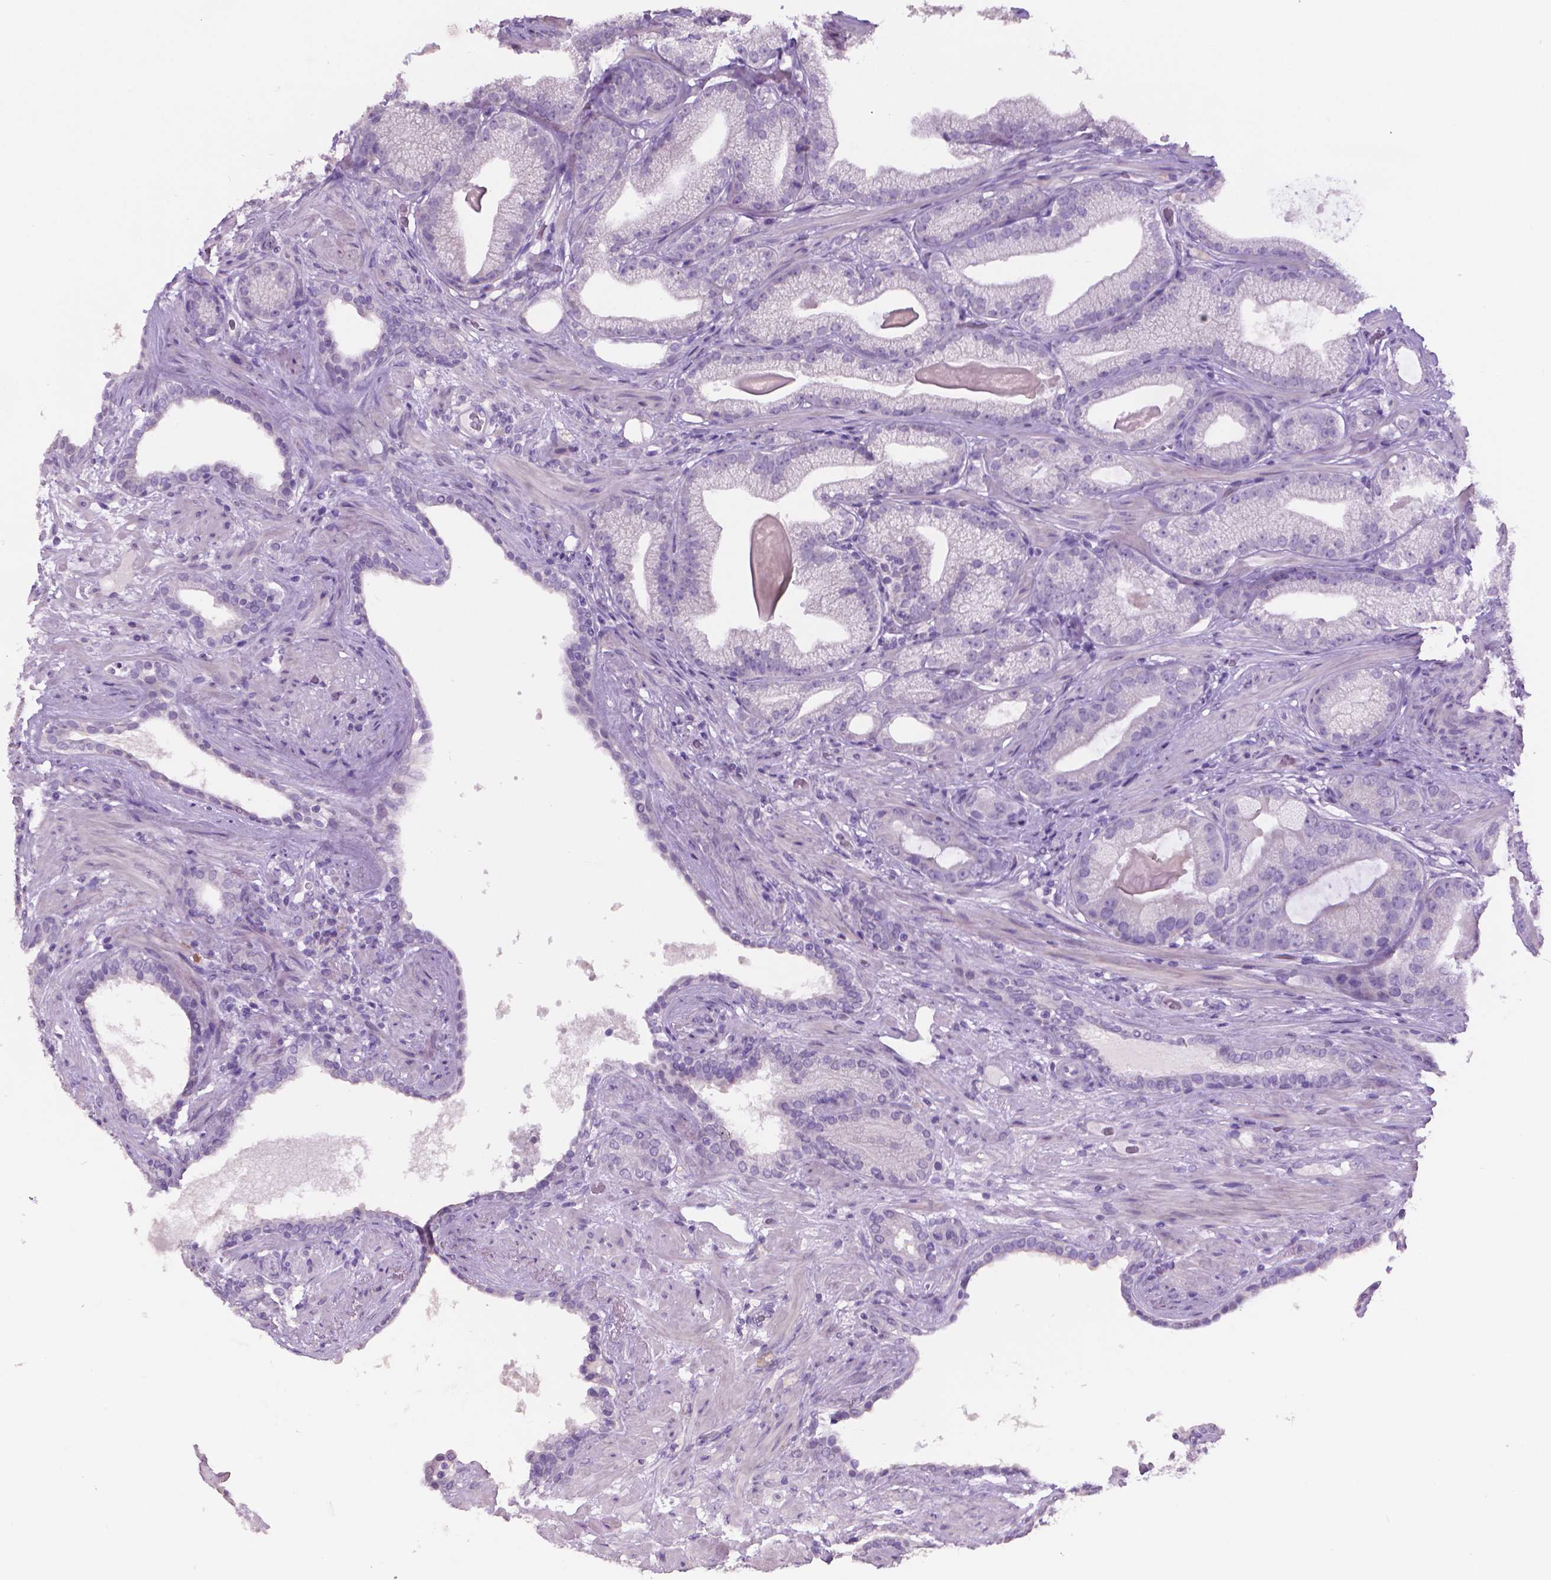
{"staining": {"intensity": "negative", "quantity": "none", "location": "none"}, "tissue": "prostate cancer", "cell_type": "Tumor cells", "image_type": "cancer", "snomed": [{"axis": "morphology", "description": "Adenocarcinoma, Low grade"}, {"axis": "topography", "description": "Prostate"}], "caption": "A high-resolution micrograph shows IHC staining of adenocarcinoma (low-grade) (prostate), which exhibits no significant expression in tumor cells. (DAB (3,3'-diaminobenzidine) IHC with hematoxylin counter stain).", "gene": "TNNI2", "patient": {"sex": "male", "age": 57}}